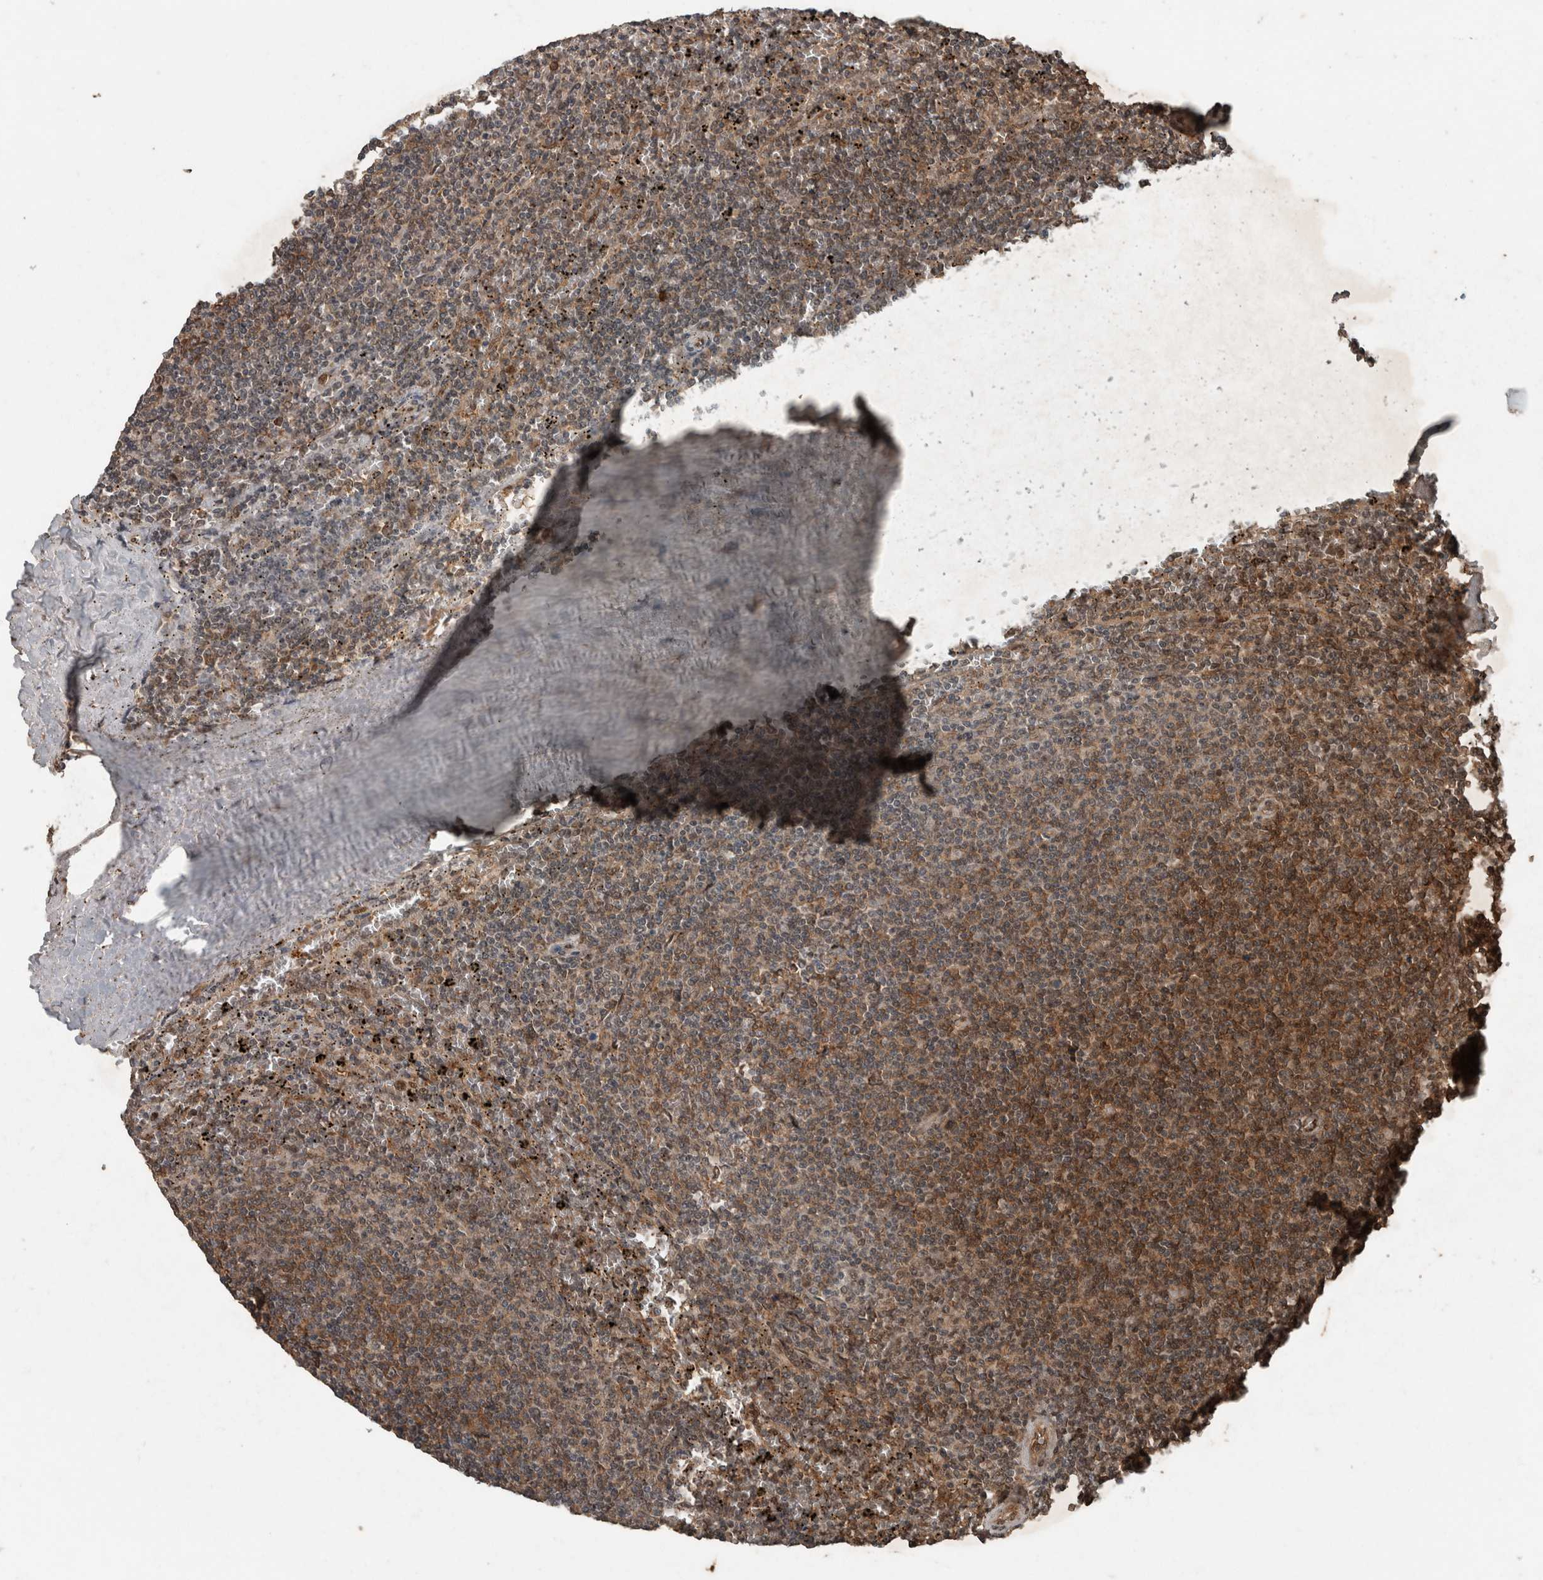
{"staining": {"intensity": "moderate", "quantity": ">75%", "location": "cytoplasmic/membranous"}, "tissue": "lymphoma", "cell_type": "Tumor cells", "image_type": "cancer", "snomed": [{"axis": "morphology", "description": "Malignant lymphoma, non-Hodgkin's type, Low grade"}, {"axis": "topography", "description": "Spleen"}], "caption": "Low-grade malignant lymphoma, non-Hodgkin's type stained for a protein exhibits moderate cytoplasmic/membranous positivity in tumor cells.", "gene": "MYO1E", "patient": {"sex": "female", "age": 50}}